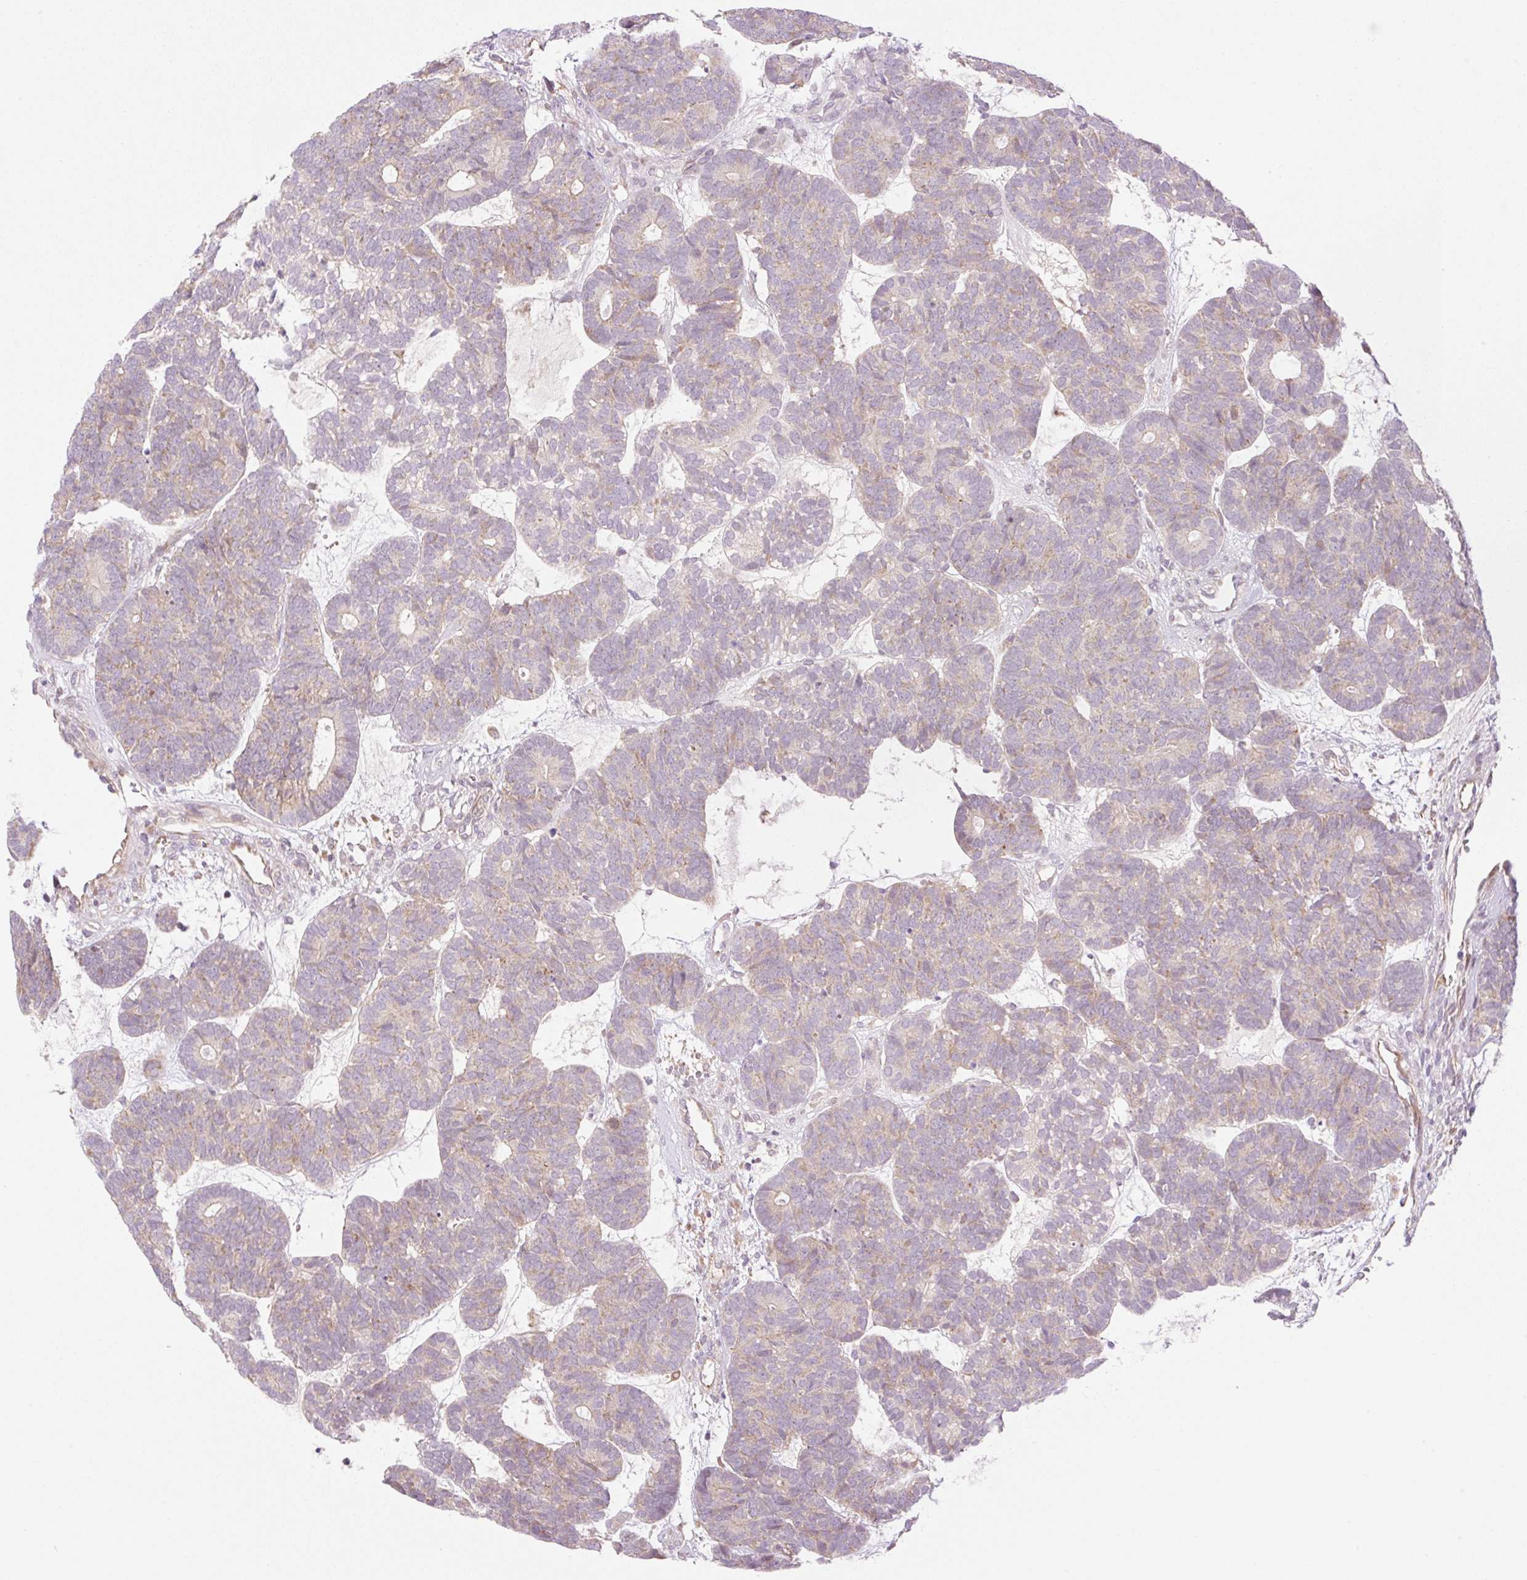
{"staining": {"intensity": "weak", "quantity": "25%-75%", "location": "cytoplasmic/membranous"}, "tissue": "head and neck cancer", "cell_type": "Tumor cells", "image_type": "cancer", "snomed": [{"axis": "morphology", "description": "Adenocarcinoma, NOS"}, {"axis": "topography", "description": "Head-Neck"}], "caption": "There is low levels of weak cytoplasmic/membranous staining in tumor cells of head and neck adenocarcinoma, as demonstrated by immunohistochemical staining (brown color).", "gene": "ZNF394", "patient": {"sex": "female", "age": 81}}